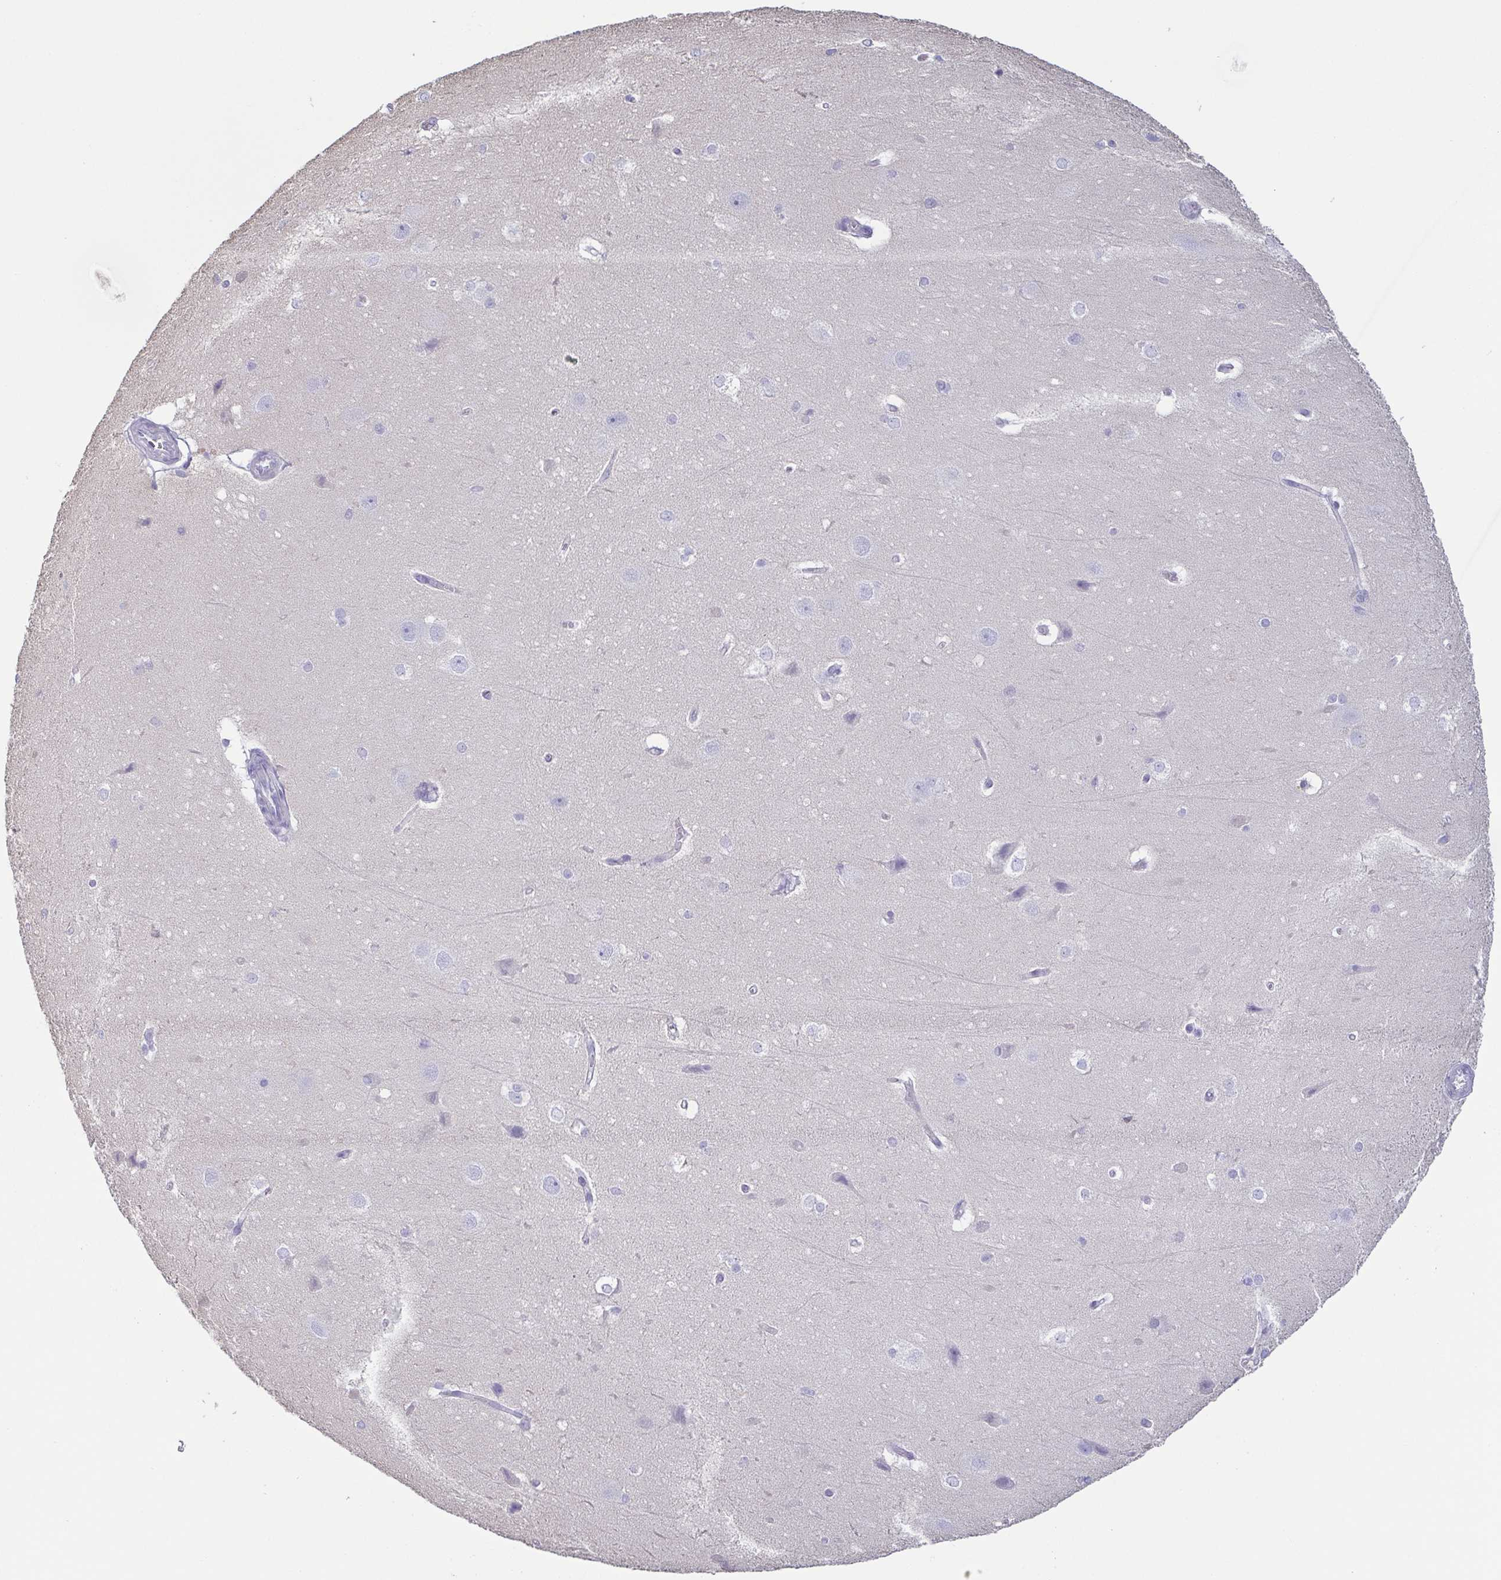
{"staining": {"intensity": "negative", "quantity": "none", "location": "none"}, "tissue": "hippocampus", "cell_type": "Glial cells", "image_type": "normal", "snomed": [{"axis": "morphology", "description": "Normal tissue, NOS"}, {"axis": "topography", "description": "Cerebral cortex"}, {"axis": "topography", "description": "Hippocampus"}], "caption": "The immunohistochemistry micrograph has no significant staining in glial cells of hippocampus.", "gene": "ENSG00000275778", "patient": {"sex": "female", "age": 19}}